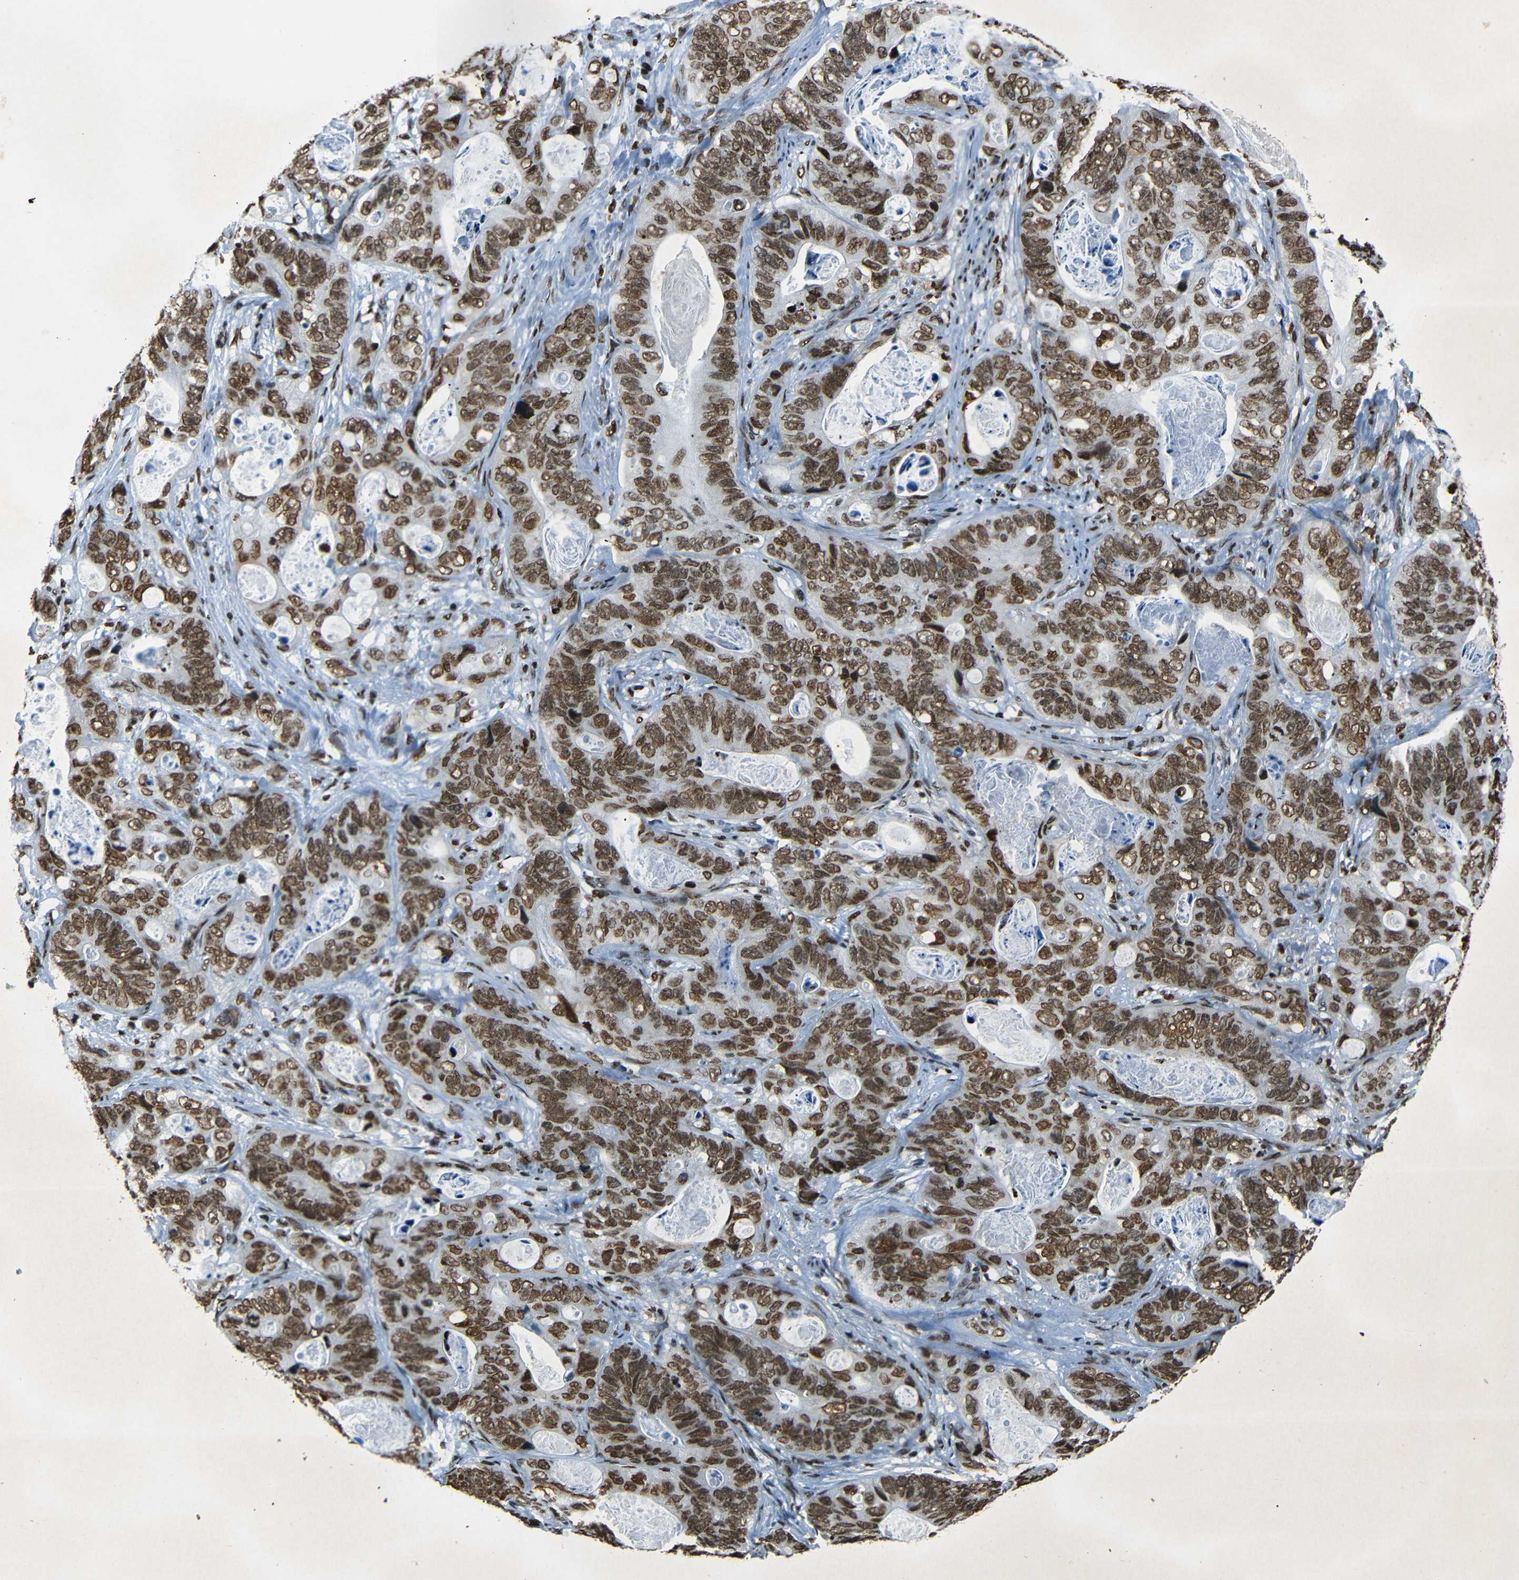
{"staining": {"intensity": "moderate", "quantity": ">75%", "location": "nuclear"}, "tissue": "stomach cancer", "cell_type": "Tumor cells", "image_type": "cancer", "snomed": [{"axis": "morphology", "description": "Adenocarcinoma, NOS"}, {"axis": "topography", "description": "Stomach"}], "caption": "IHC micrograph of human stomach adenocarcinoma stained for a protein (brown), which reveals medium levels of moderate nuclear staining in about >75% of tumor cells.", "gene": "HMGN1", "patient": {"sex": "female", "age": 89}}